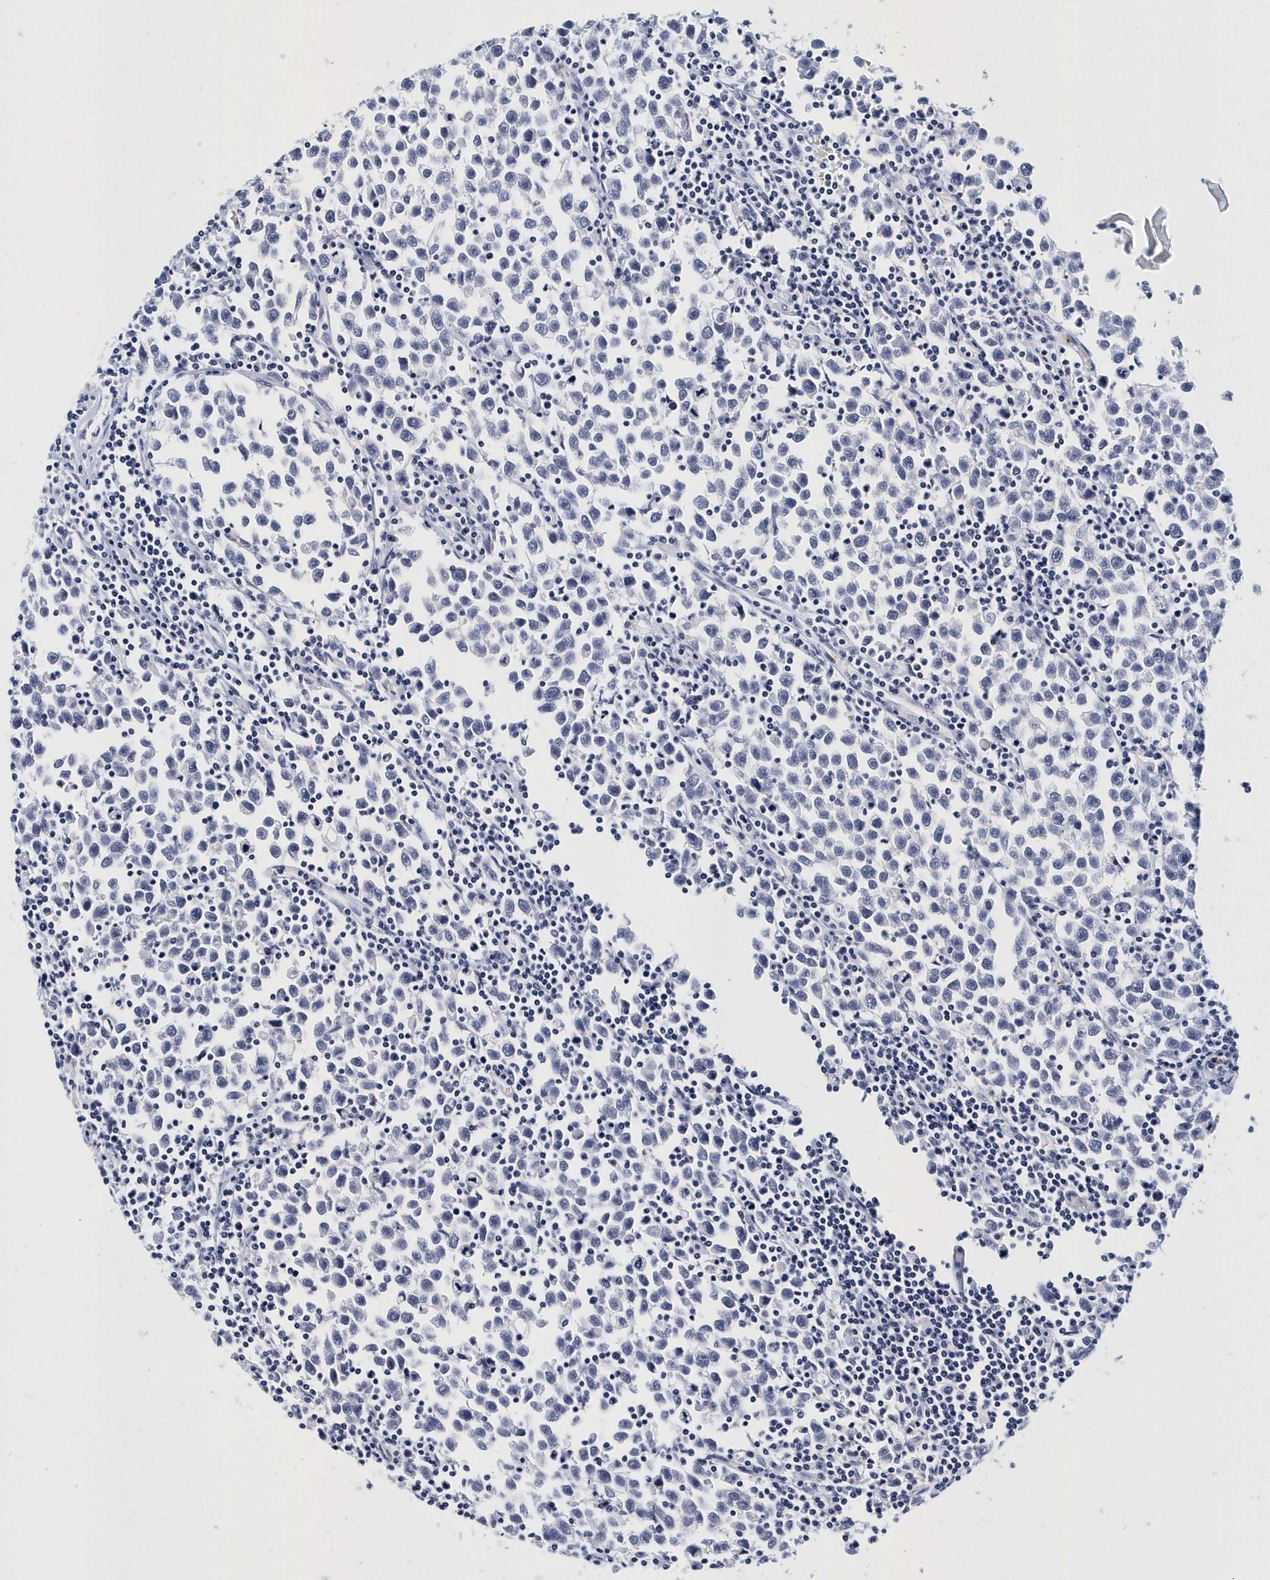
{"staining": {"intensity": "negative", "quantity": "none", "location": "none"}, "tissue": "testis cancer", "cell_type": "Tumor cells", "image_type": "cancer", "snomed": [{"axis": "morphology", "description": "Normal tissue, NOS"}, {"axis": "morphology", "description": "Seminoma, NOS"}, {"axis": "topography", "description": "Testis"}], "caption": "Tumor cells are negative for brown protein staining in testis seminoma. (IHC, brightfield microscopy, high magnification).", "gene": "ITGA2B", "patient": {"sex": "male", "age": 43}}